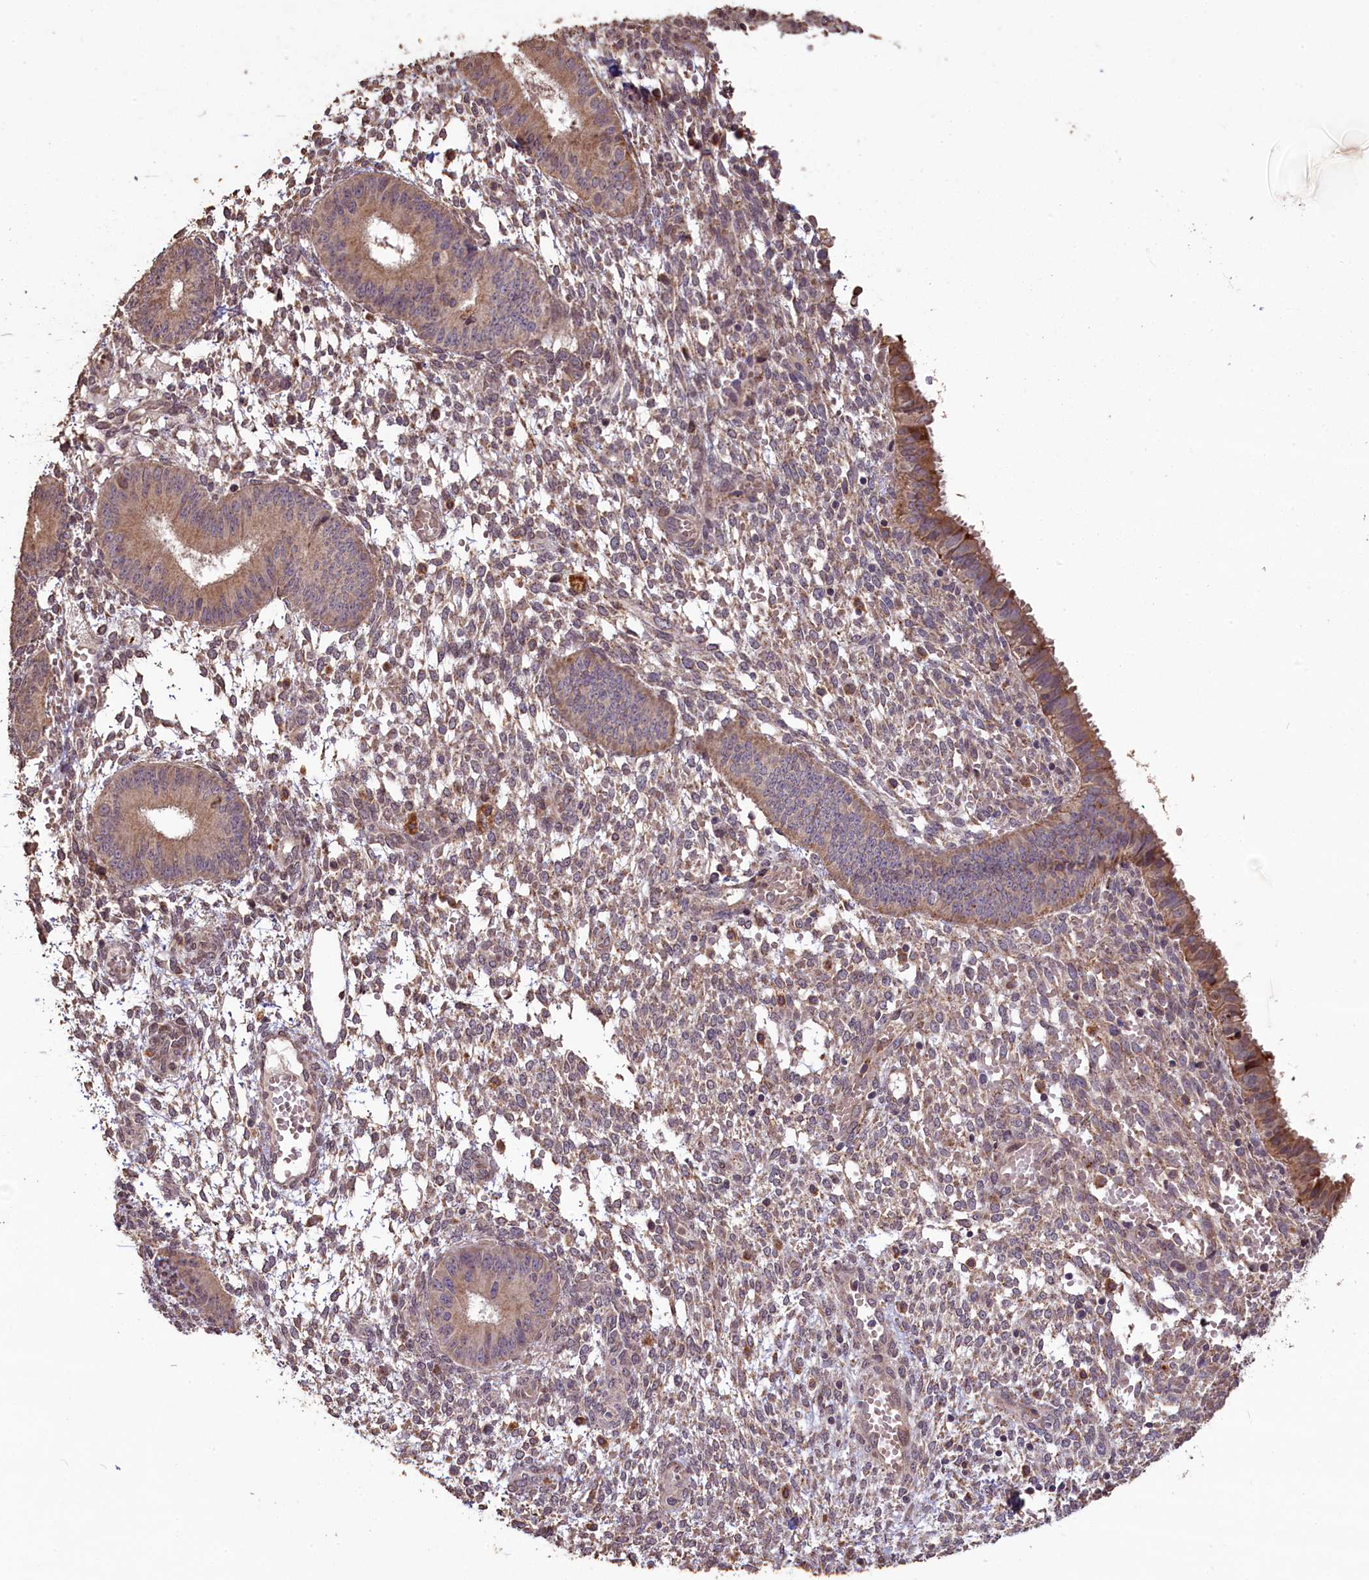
{"staining": {"intensity": "weak", "quantity": "25%-75%", "location": "cytoplasmic/membranous"}, "tissue": "endometrium", "cell_type": "Cells in endometrial stroma", "image_type": "normal", "snomed": [{"axis": "morphology", "description": "Normal tissue, NOS"}, {"axis": "topography", "description": "Endometrium"}], "caption": "Immunohistochemical staining of normal endometrium demonstrates weak cytoplasmic/membranous protein positivity in about 25%-75% of cells in endometrial stroma.", "gene": "SLC38A7", "patient": {"sex": "female", "age": 49}}